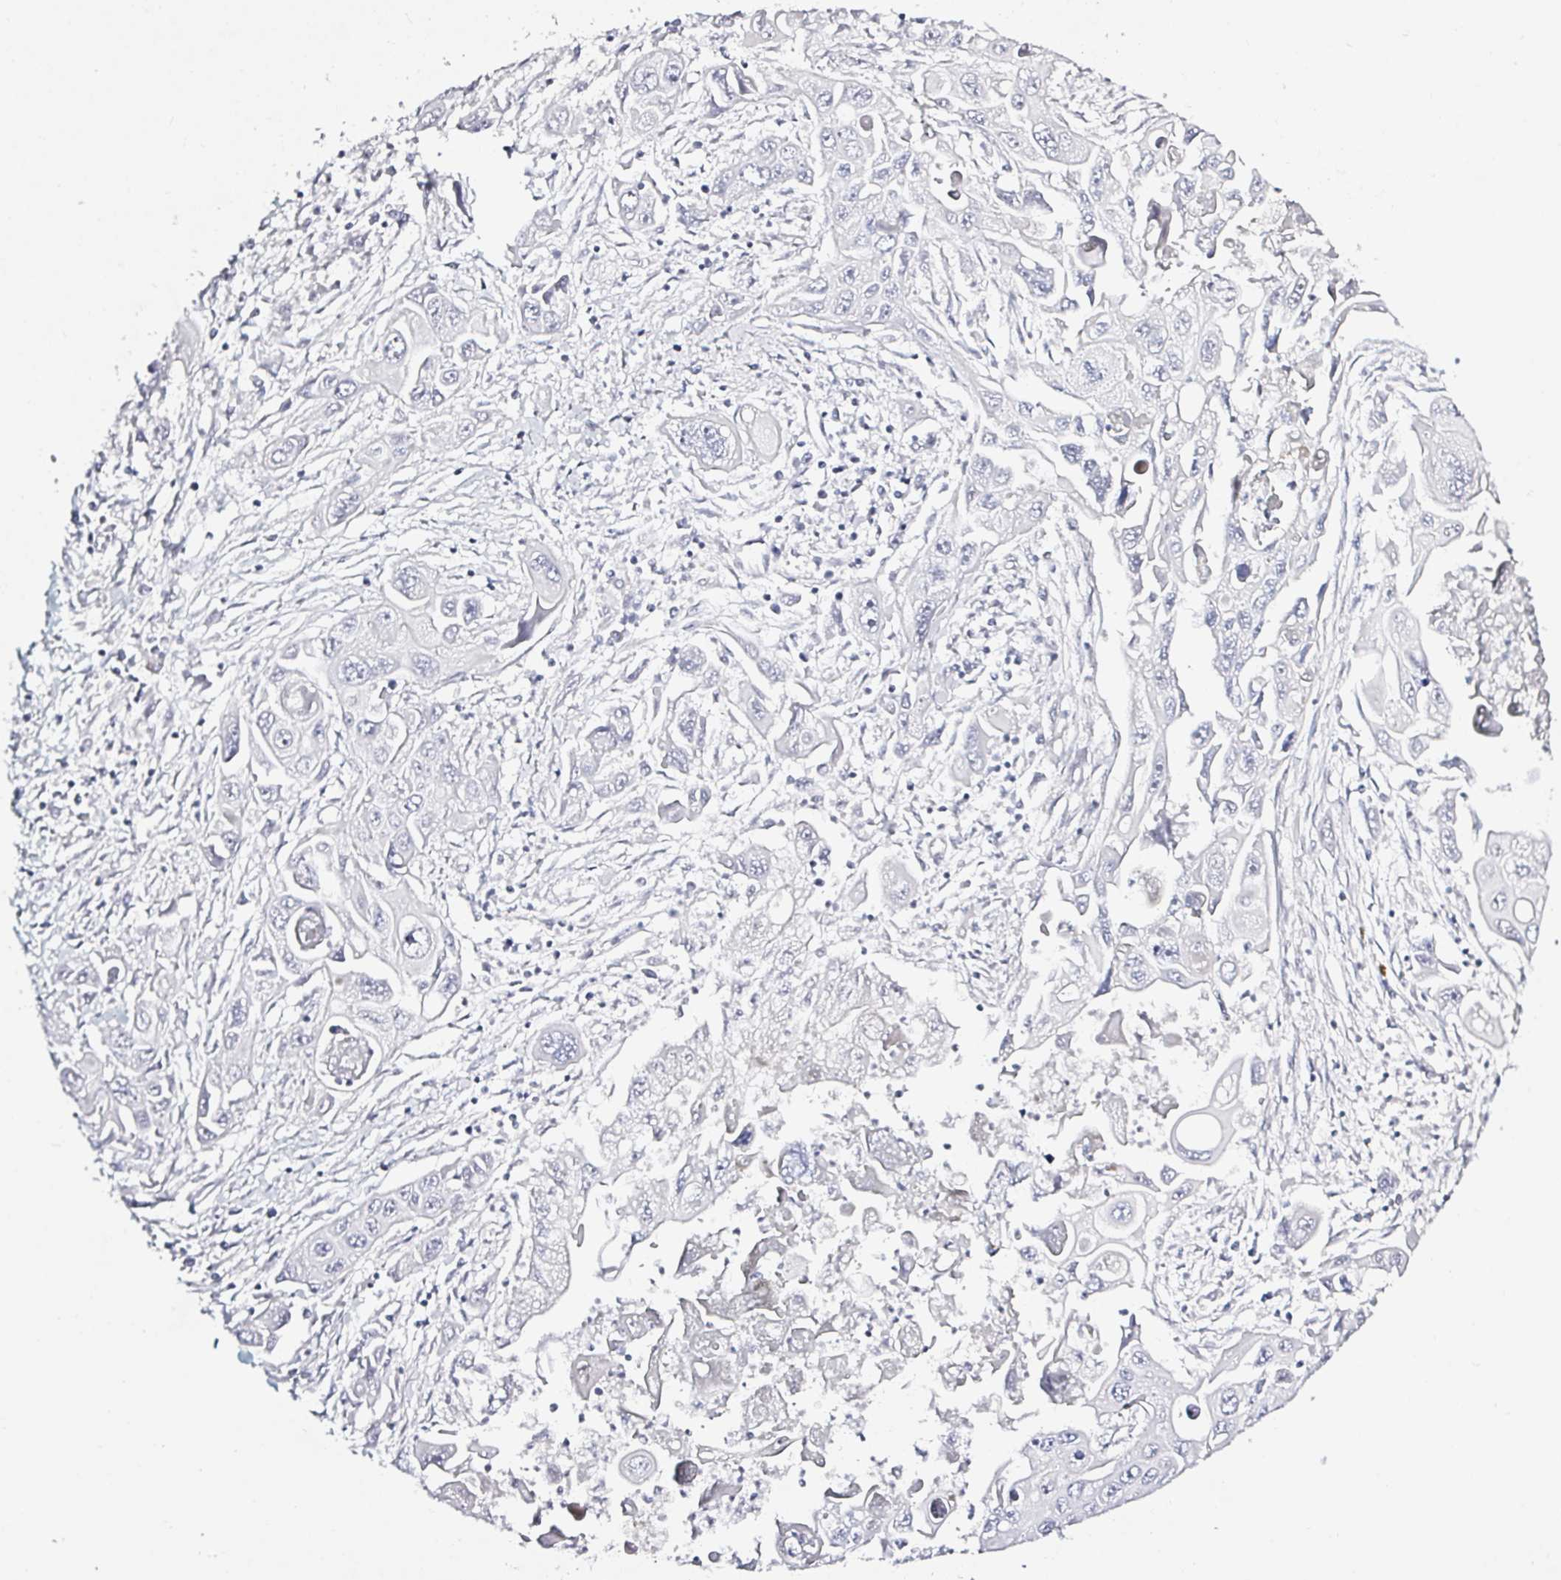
{"staining": {"intensity": "negative", "quantity": "none", "location": "none"}, "tissue": "pancreatic cancer", "cell_type": "Tumor cells", "image_type": "cancer", "snomed": [{"axis": "morphology", "description": "Adenocarcinoma, NOS"}, {"axis": "topography", "description": "Pancreas"}], "caption": "The histopathology image exhibits no significant expression in tumor cells of adenocarcinoma (pancreatic). (DAB immunohistochemistry with hematoxylin counter stain).", "gene": "OR10K1", "patient": {"sex": "male", "age": 70}}